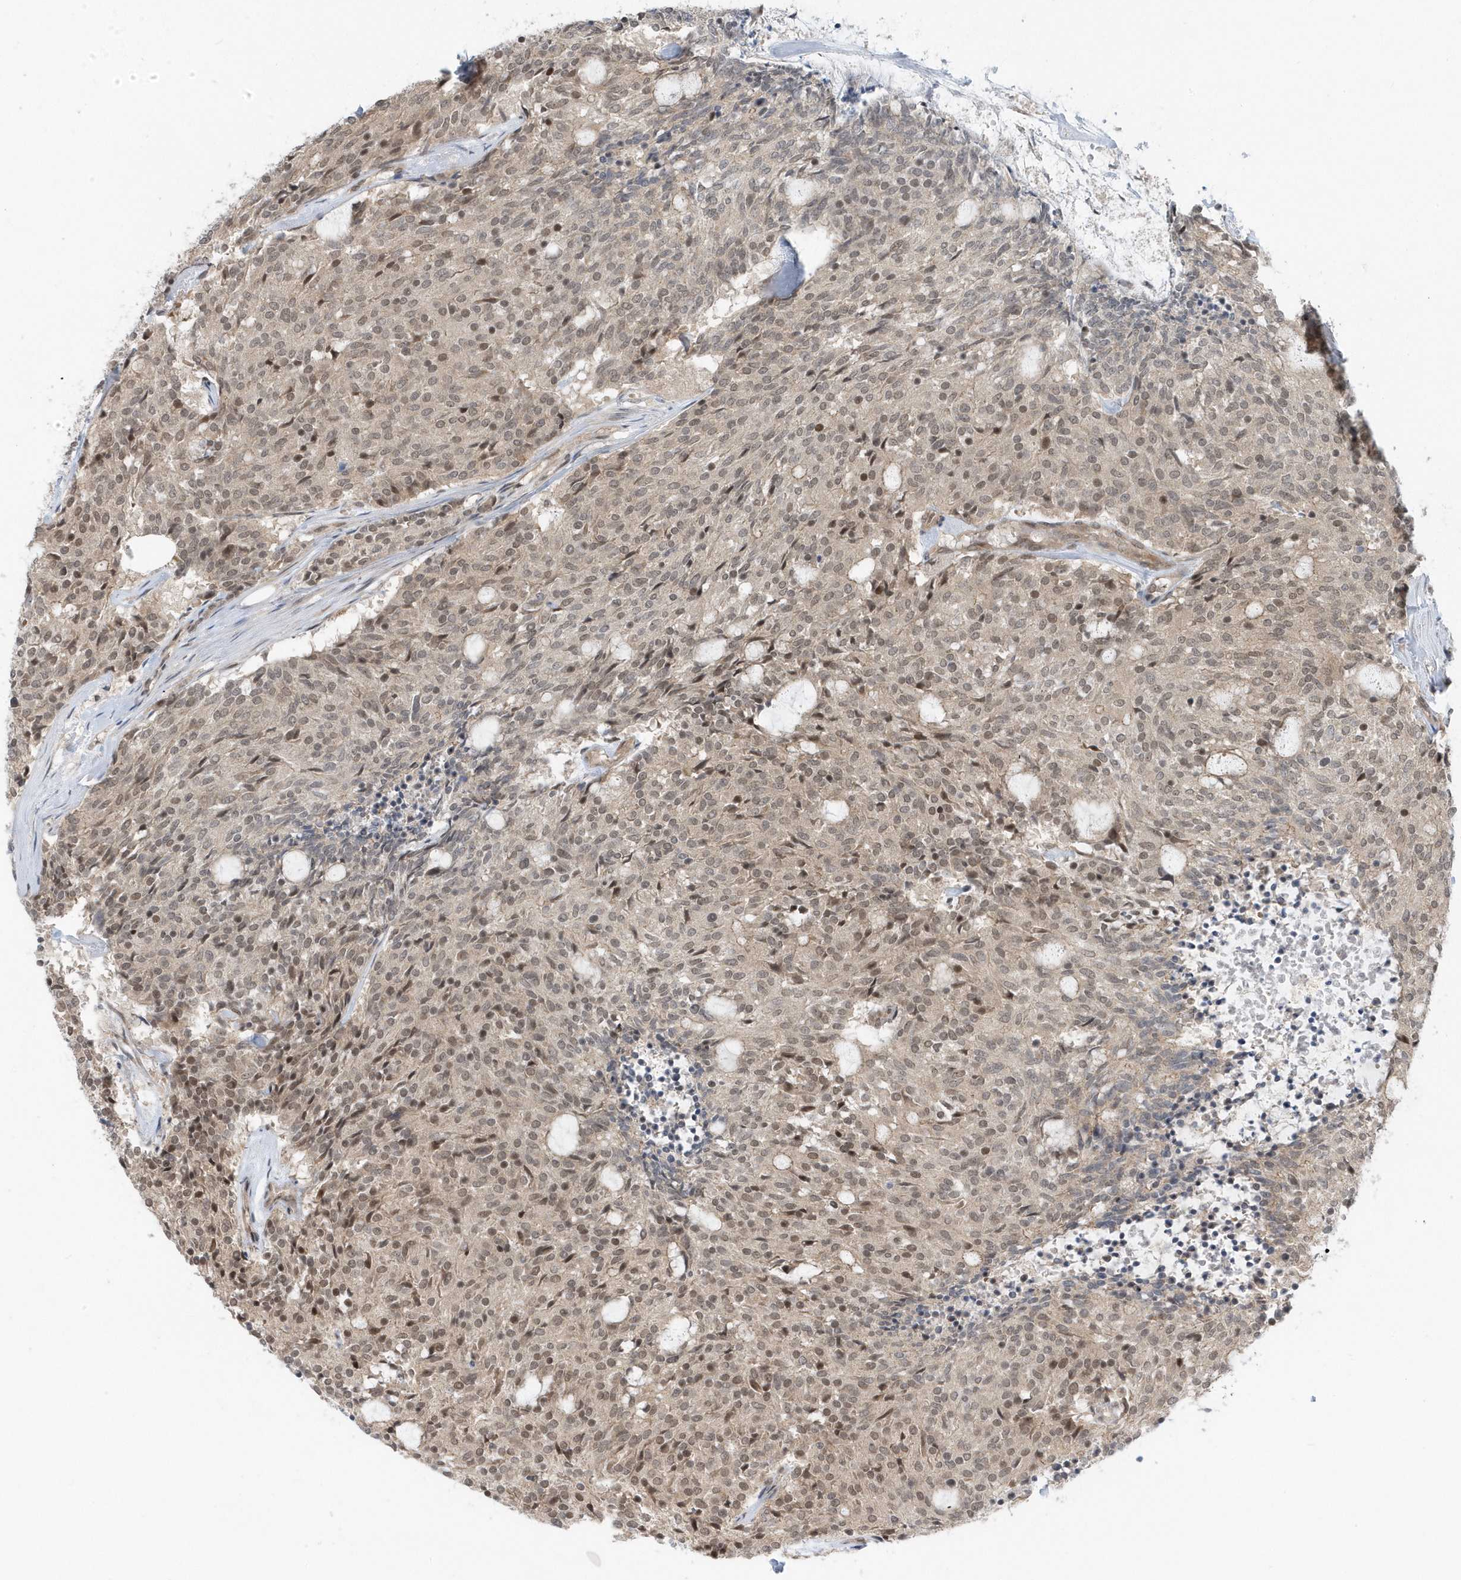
{"staining": {"intensity": "moderate", "quantity": "25%-75%", "location": "nuclear"}, "tissue": "carcinoid", "cell_type": "Tumor cells", "image_type": "cancer", "snomed": [{"axis": "morphology", "description": "Carcinoid, malignant, NOS"}, {"axis": "topography", "description": "Pancreas"}], "caption": "An immunohistochemistry image of tumor tissue is shown. Protein staining in brown labels moderate nuclear positivity in carcinoid within tumor cells.", "gene": "USP53", "patient": {"sex": "female", "age": 54}}